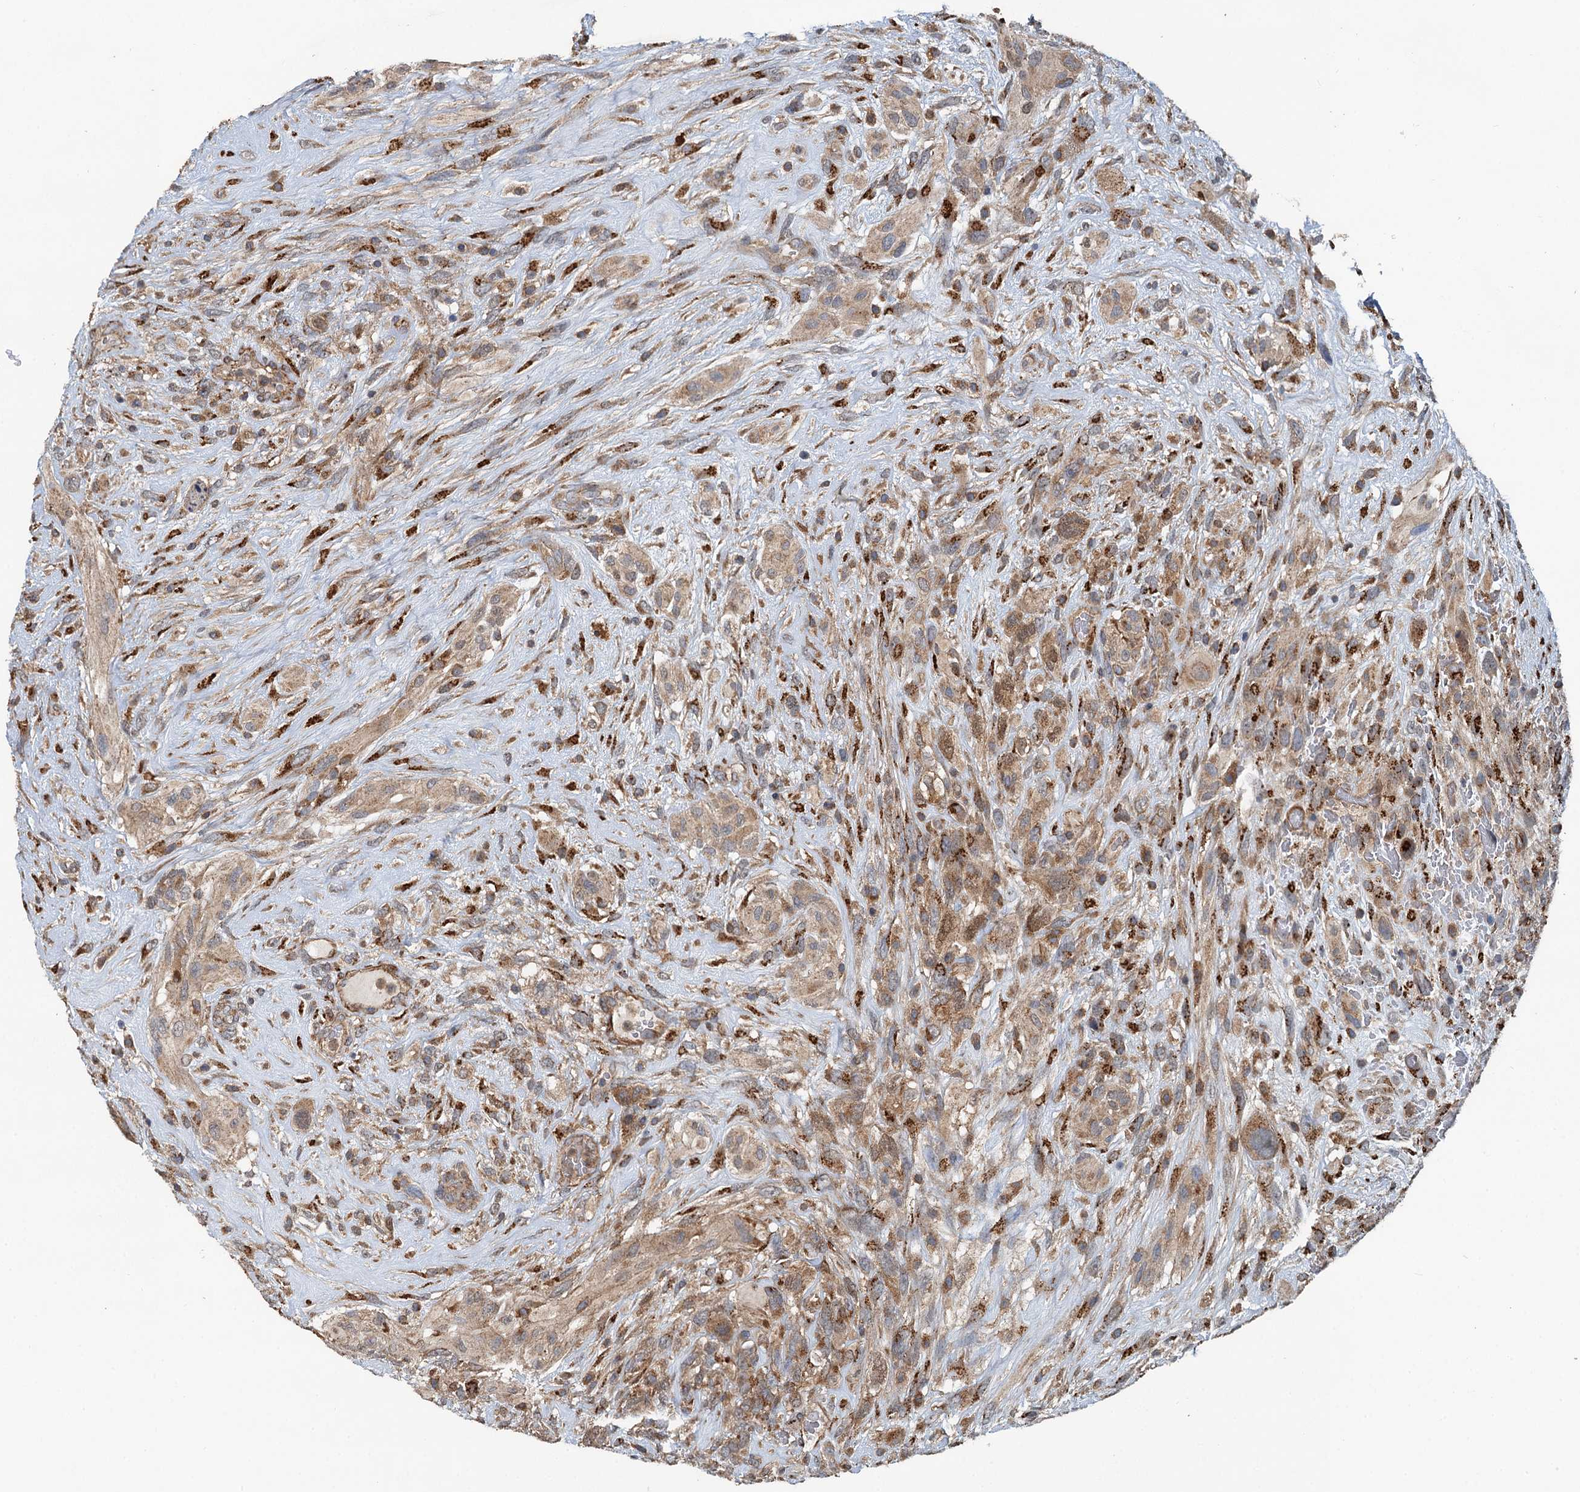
{"staining": {"intensity": "strong", "quantity": "25%-75%", "location": "cytoplasmic/membranous"}, "tissue": "glioma", "cell_type": "Tumor cells", "image_type": "cancer", "snomed": [{"axis": "morphology", "description": "Glioma, malignant, High grade"}, {"axis": "topography", "description": "Brain"}], "caption": "This micrograph reveals IHC staining of glioma, with high strong cytoplasmic/membranous positivity in about 25%-75% of tumor cells.", "gene": "LRRK2", "patient": {"sex": "male", "age": 61}}